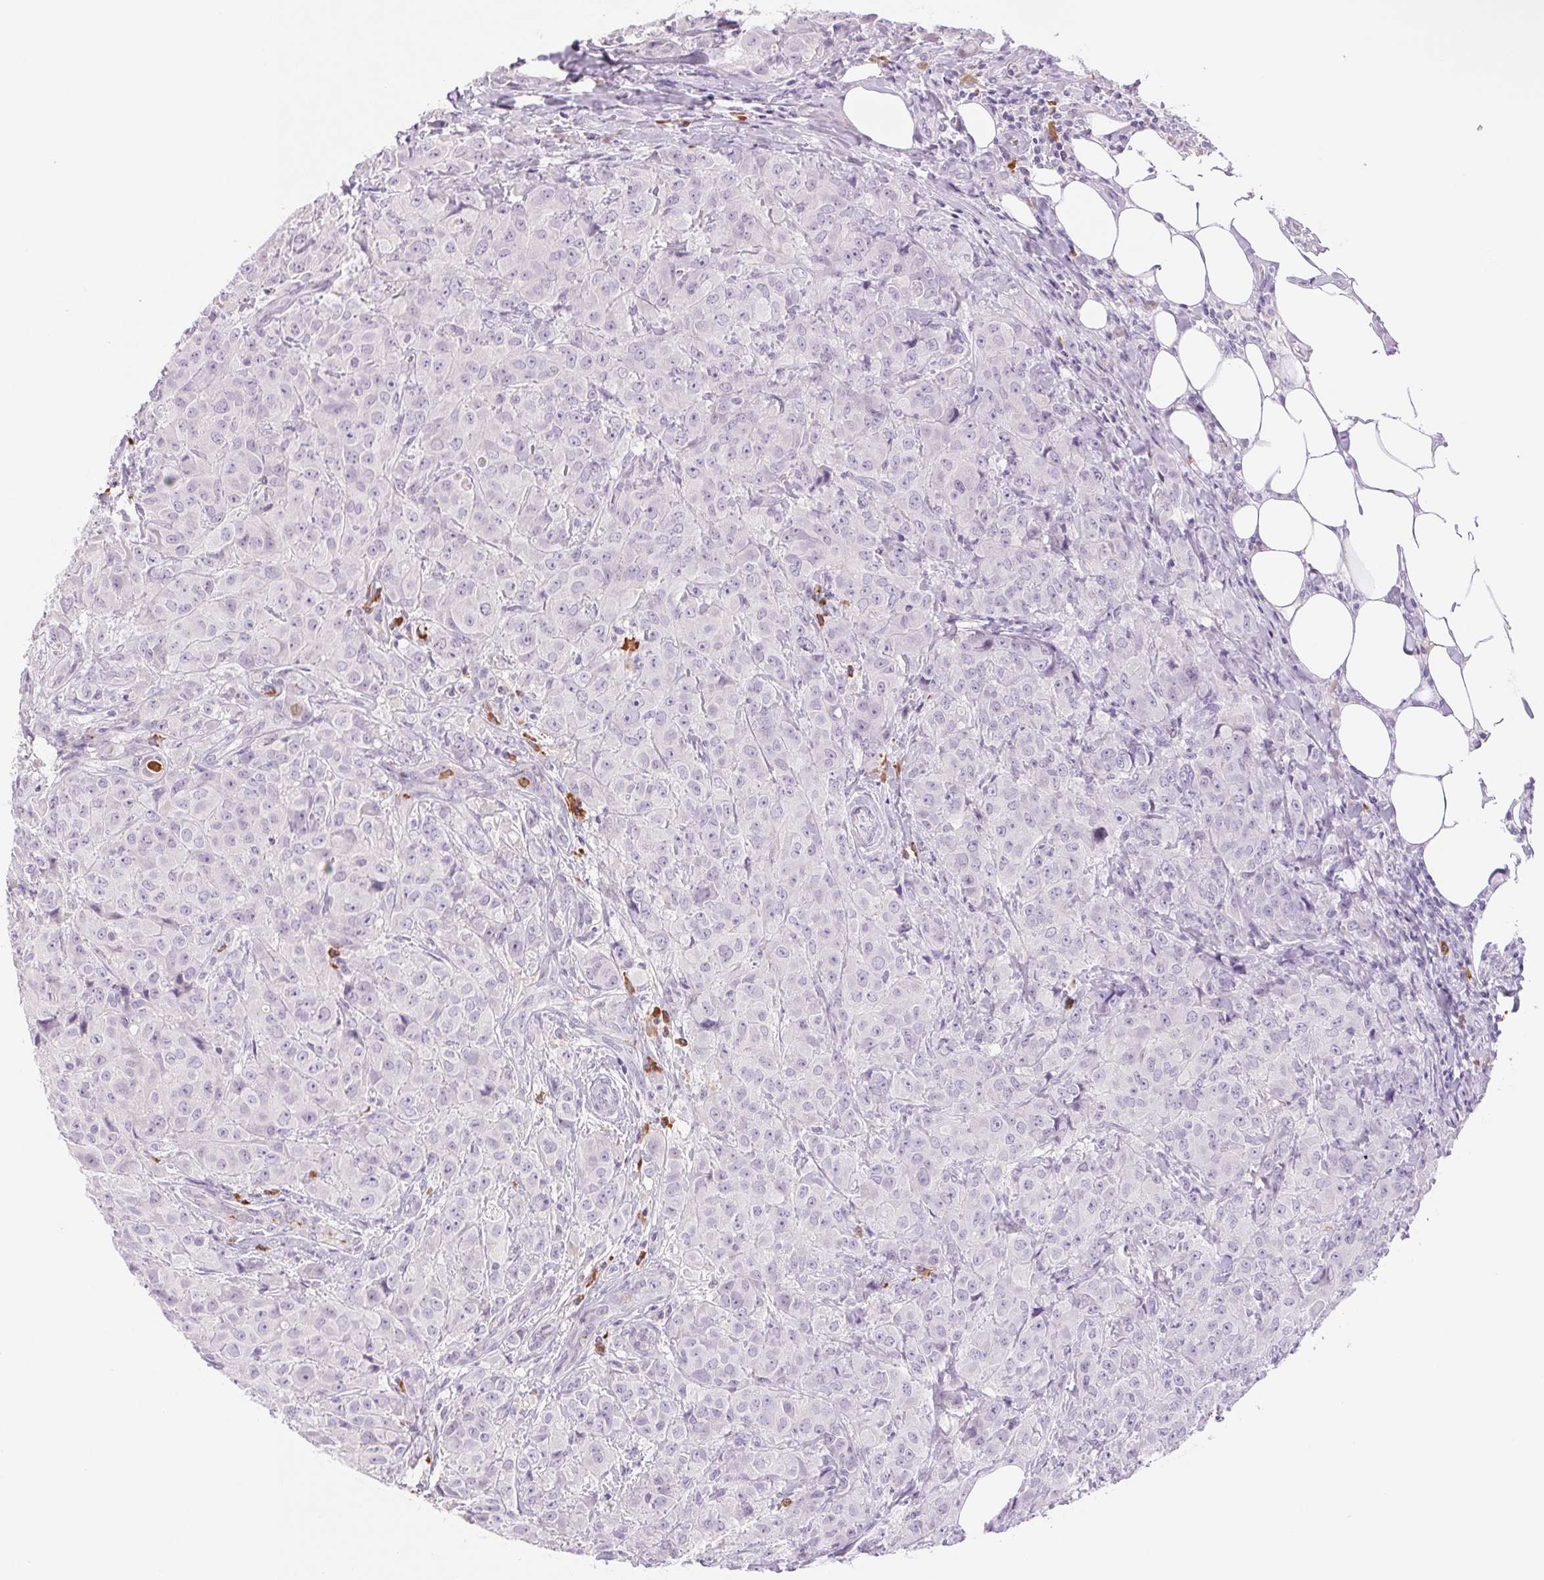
{"staining": {"intensity": "negative", "quantity": "none", "location": "none"}, "tissue": "breast cancer", "cell_type": "Tumor cells", "image_type": "cancer", "snomed": [{"axis": "morphology", "description": "Normal tissue, NOS"}, {"axis": "morphology", "description": "Duct carcinoma"}, {"axis": "topography", "description": "Breast"}], "caption": "Immunohistochemical staining of human breast cancer (intraductal carcinoma) shows no significant staining in tumor cells.", "gene": "IFIT1B", "patient": {"sex": "female", "age": 43}}